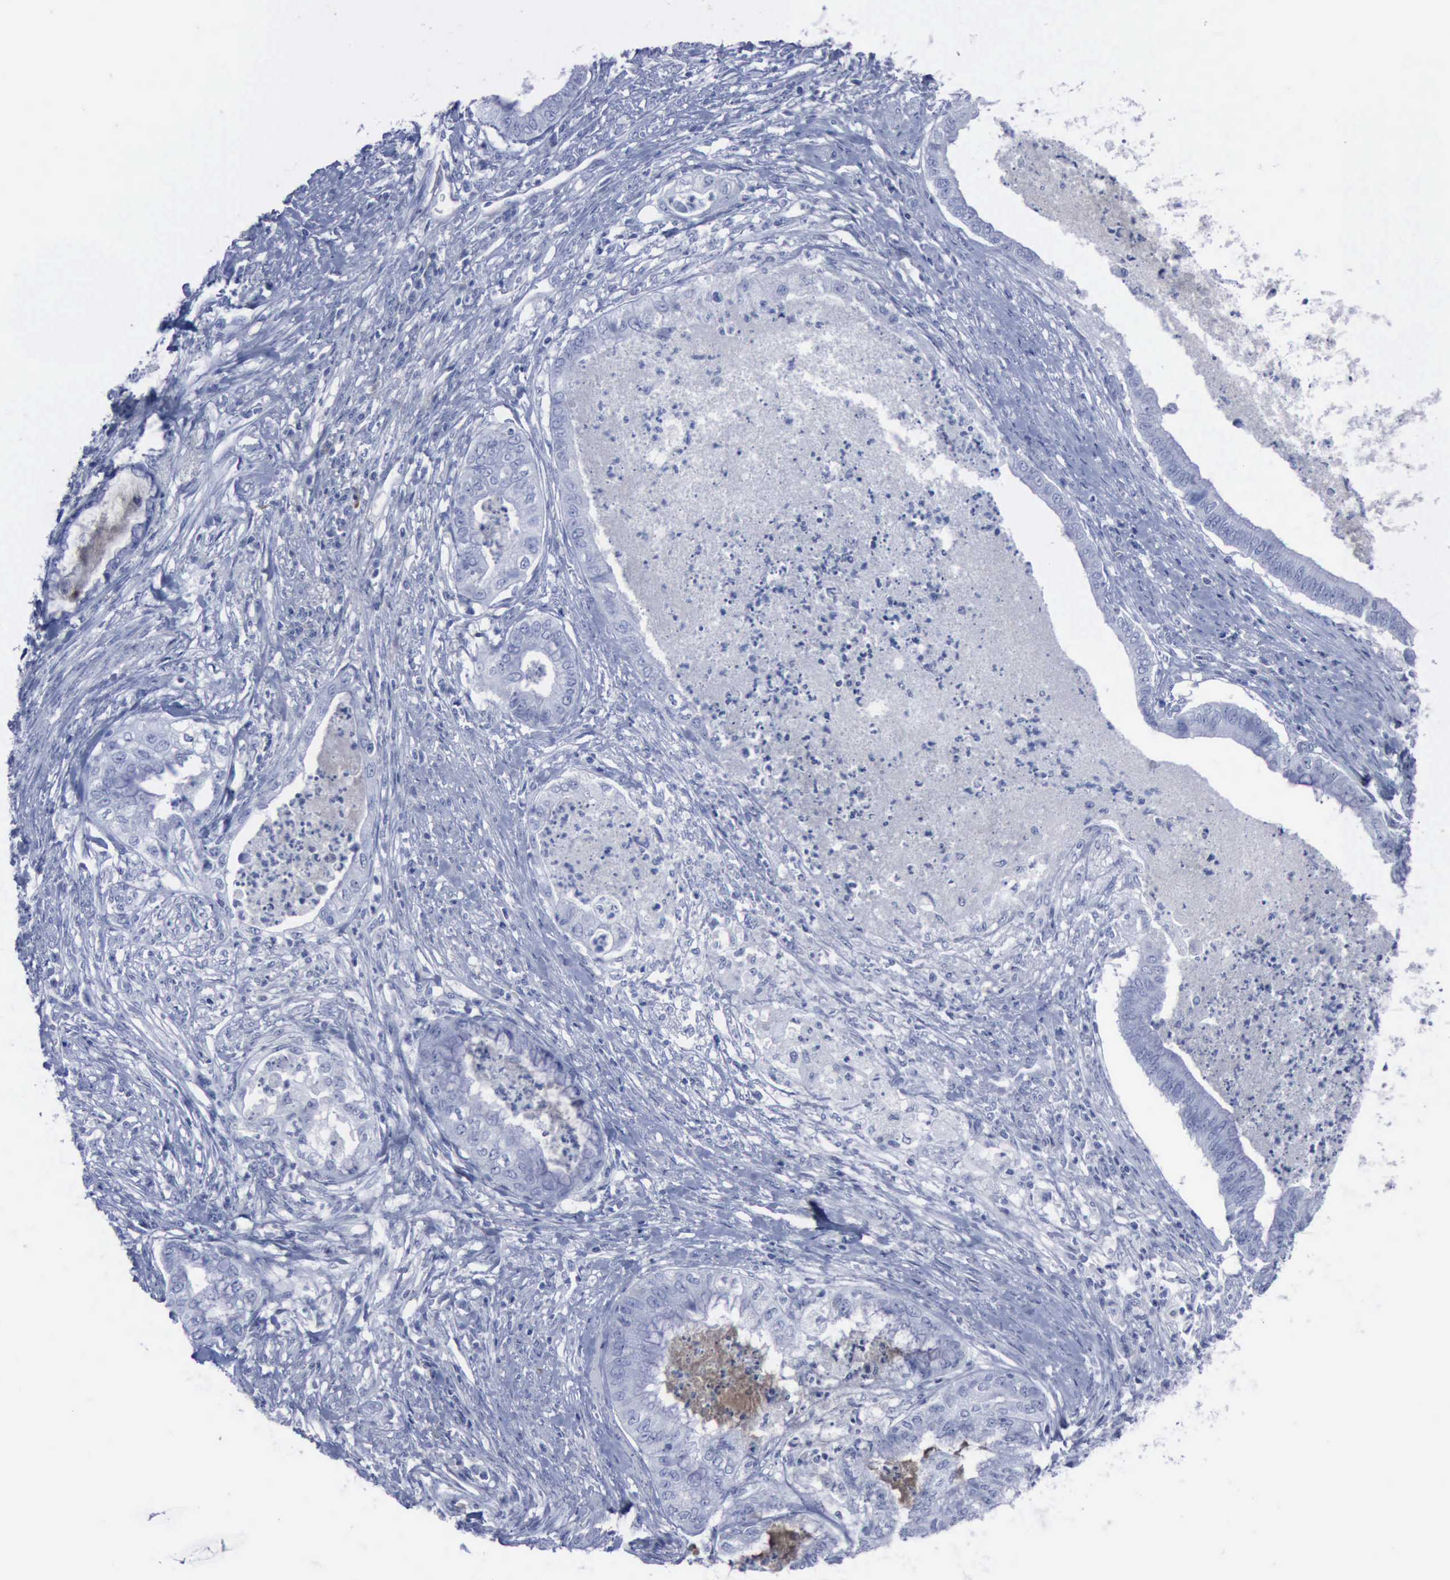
{"staining": {"intensity": "negative", "quantity": "none", "location": "none"}, "tissue": "endometrial cancer", "cell_type": "Tumor cells", "image_type": "cancer", "snomed": [{"axis": "morphology", "description": "Necrosis, NOS"}, {"axis": "morphology", "description": "Adenocarcinoma, NOS"}, {"axis": "topography", "description": "Endometrium"}], "caption": "Tumor cells are negative for brown protein staining in endometrial cancer.", "gene": "NGFR", "patient": {"sex": "female", "age": 79}}